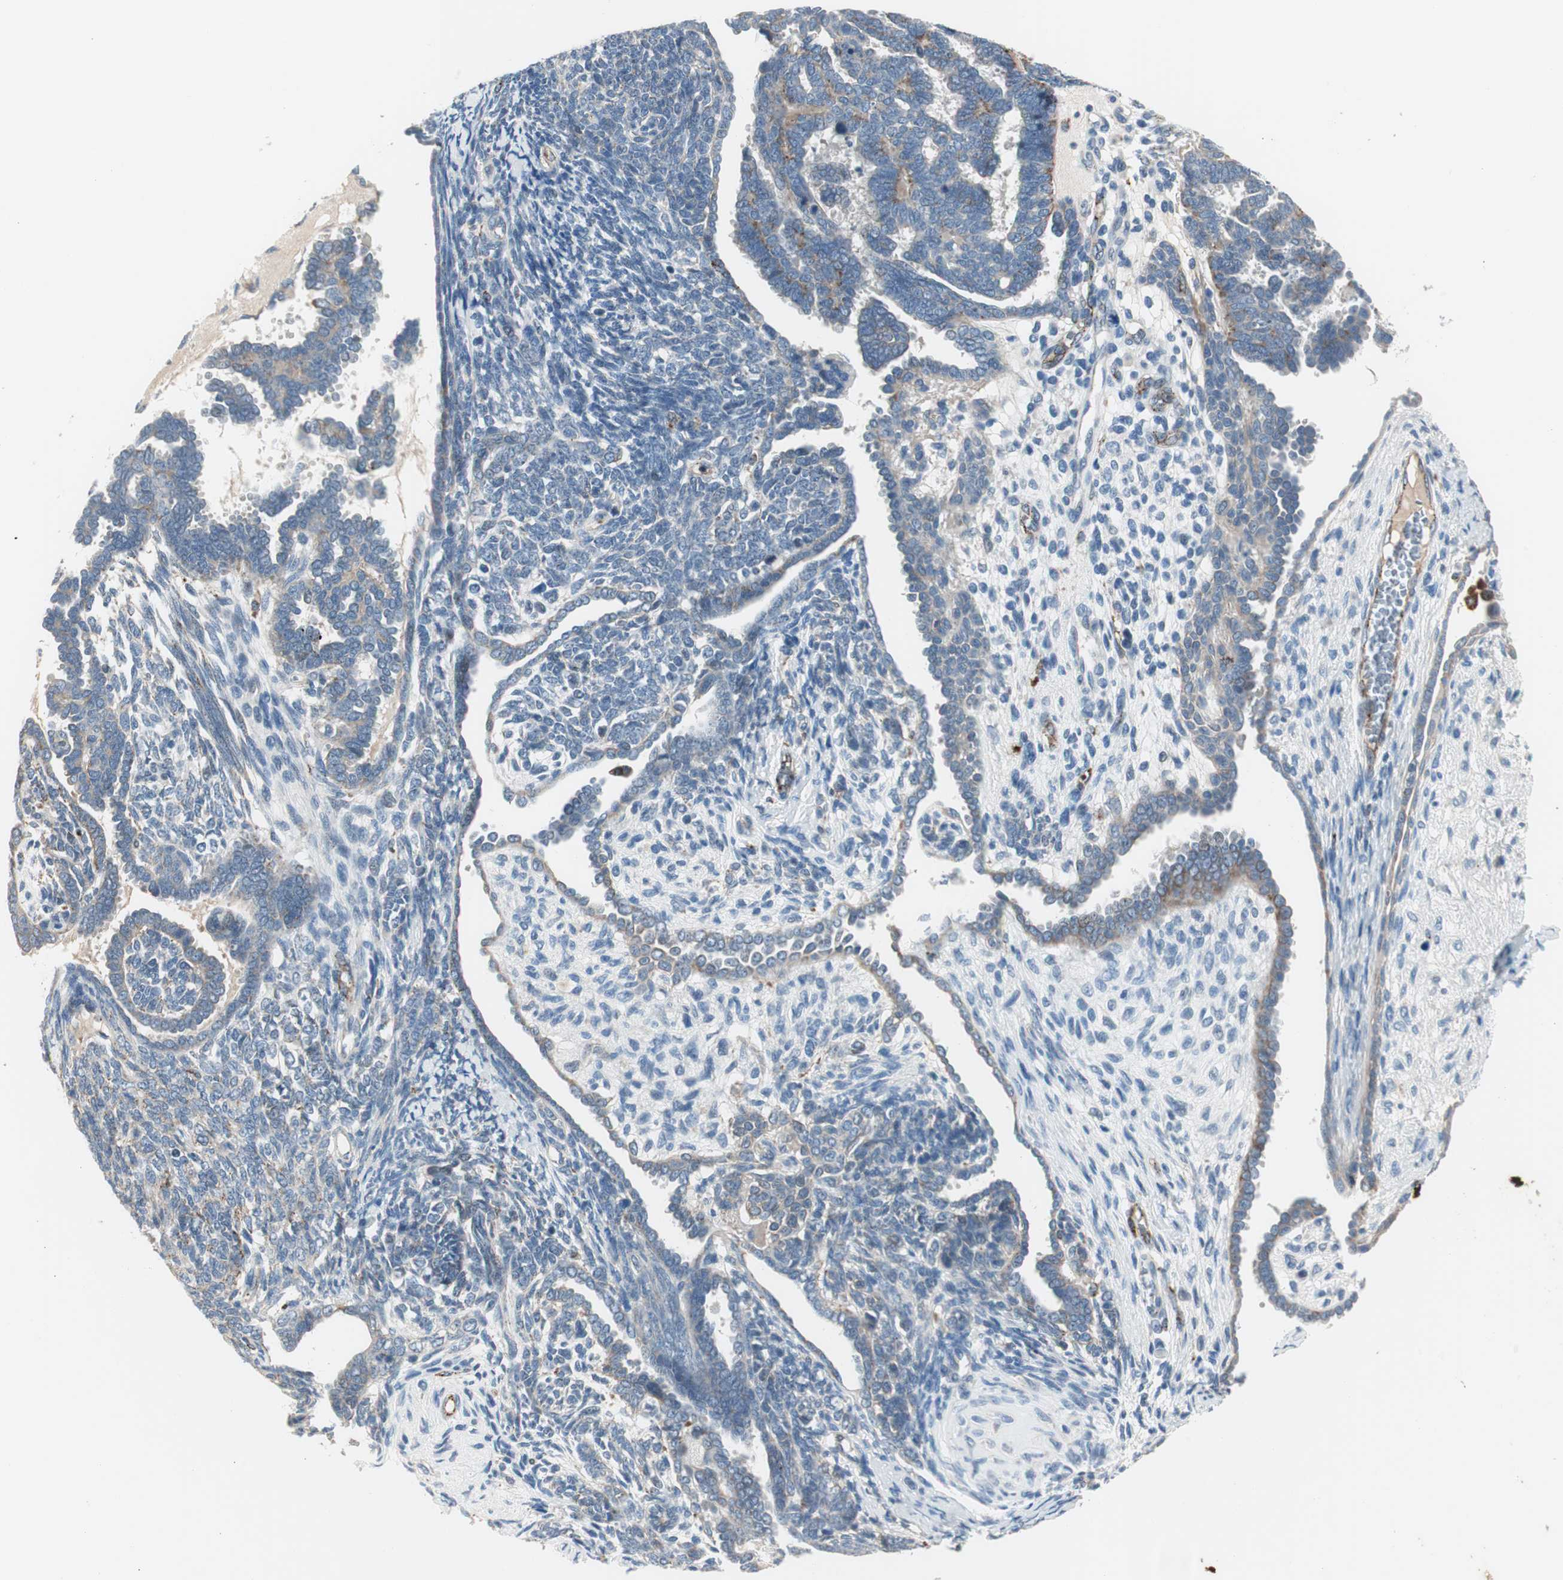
{"staining": {"intensity": "weak", "quantity": "25%-75%", "location": "cytoplasmic/membranous"}, "tissue": "endometrial cancer", "cell_type": "Tumor cells", "image_type": "cancer", "snomed": [{"axis": "morphology", "description": "Neoplasm, malignant, NOS"}, {"axis": "topography", "description": "Endometrium"}], "caption": "Human endometrial cancer (neoplasm (malignant)) stained for a protein (brown) demonstrates weak cytoplasmic/membranous positive expression in about 25%-75% of tumor cells.", "gene": "FGFR4", "patient": {"sex": "female", "age": 74}}